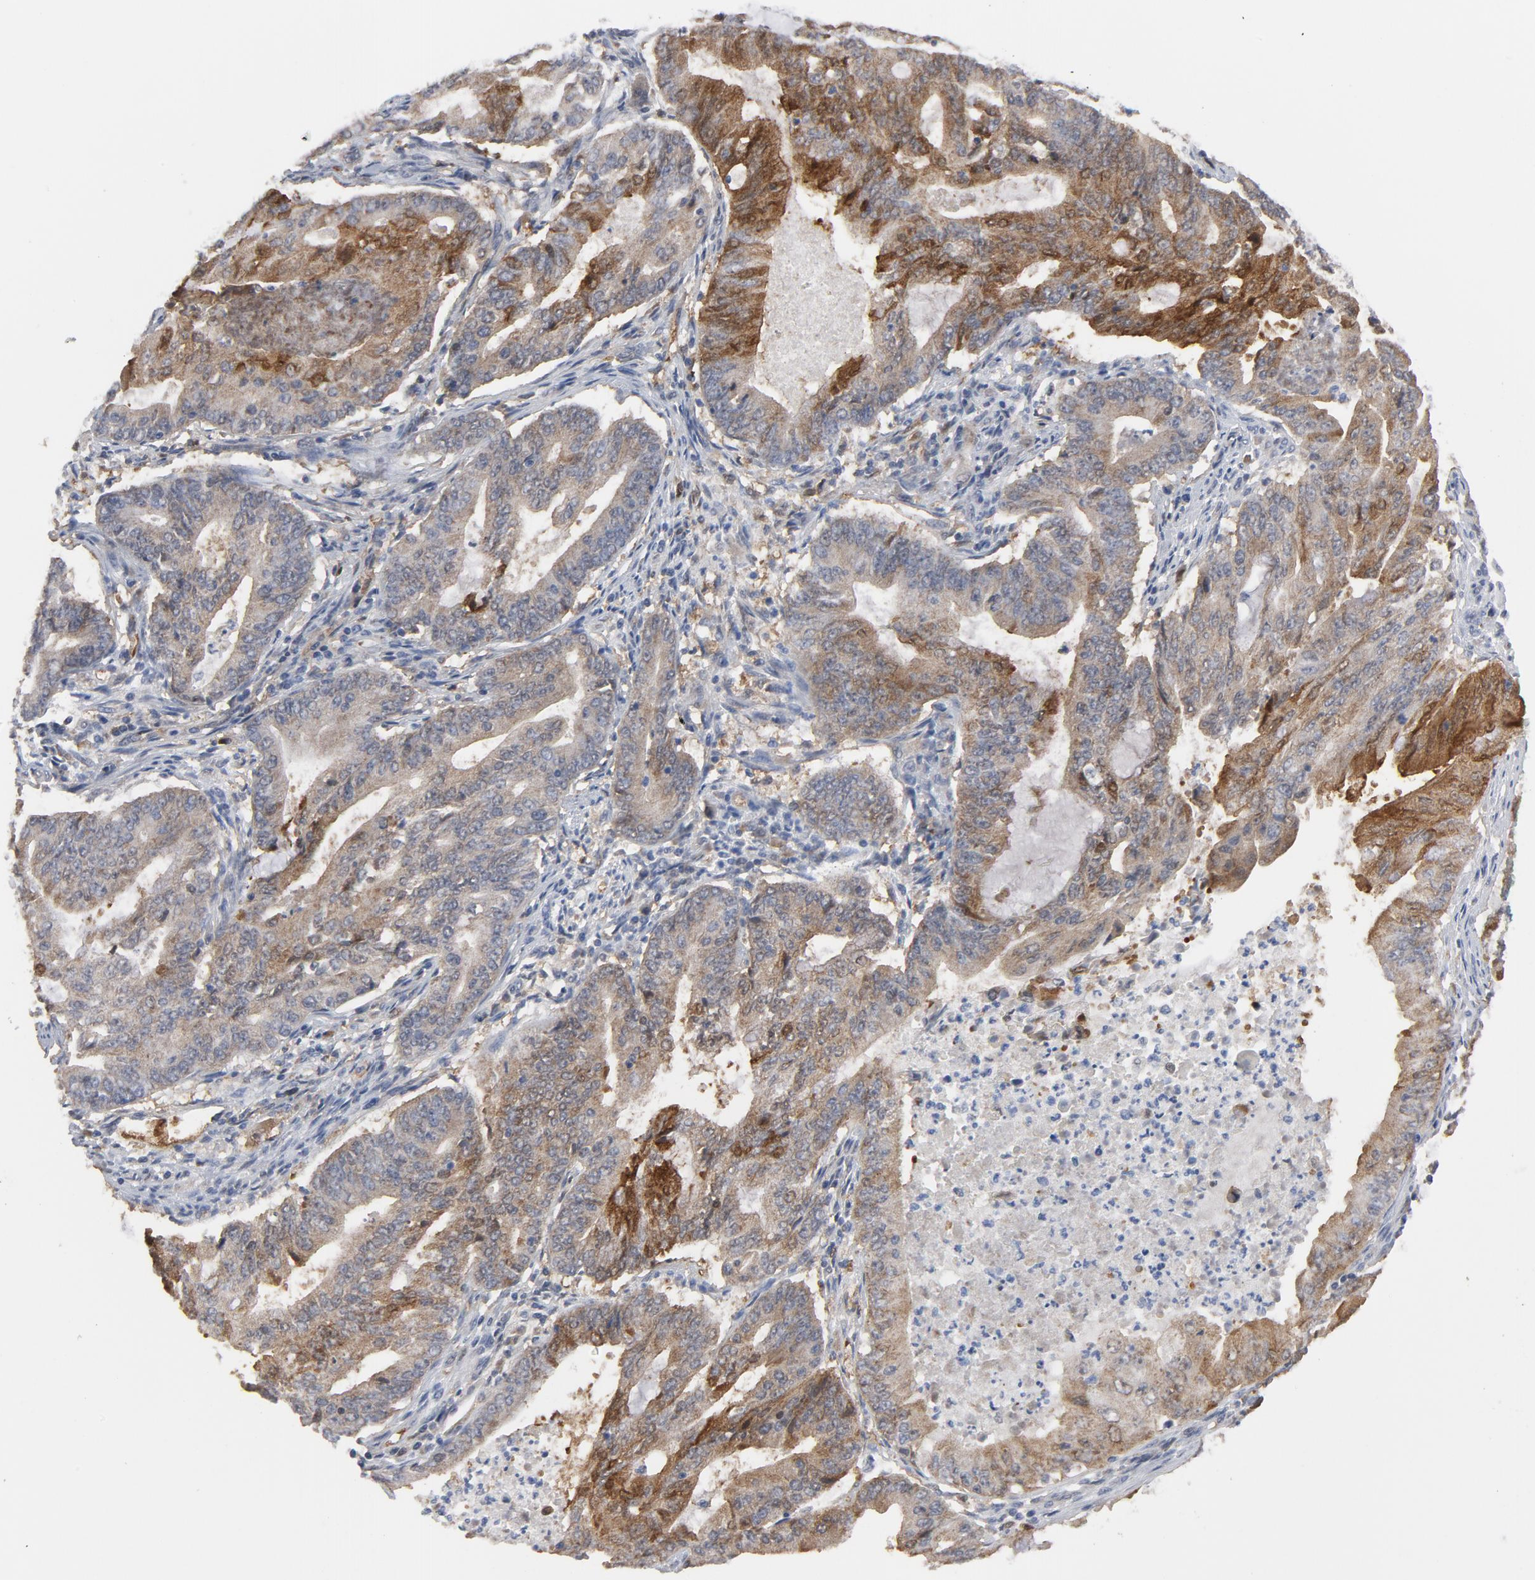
{"staining": {"intensity": "moderate", "quantity": ">75%", "location": "cytoplasmic/membranous"}, "tissue": "endometrial cancer", "cell_type": "Tumor cells", "image_type": "cancer", "snomed": [{"axis": "morphology", "description": "Adenocarcinoma, NOS"}, {"axis": "topography", "description": "Endometrium"}], "caption": "A brown stain shows moderate cytoplasmic/membranous expression of a protein in endometrial cancer (adenocarcinoma) tumor cells. (Stains: DAB (3,3'-diaminobenzidine) in brown, nuclei in blue, Microscopy: brightfield microscopy at high magnification).", "gene": "PRDX1", "patient": {"sex": "female", "age": 63}}